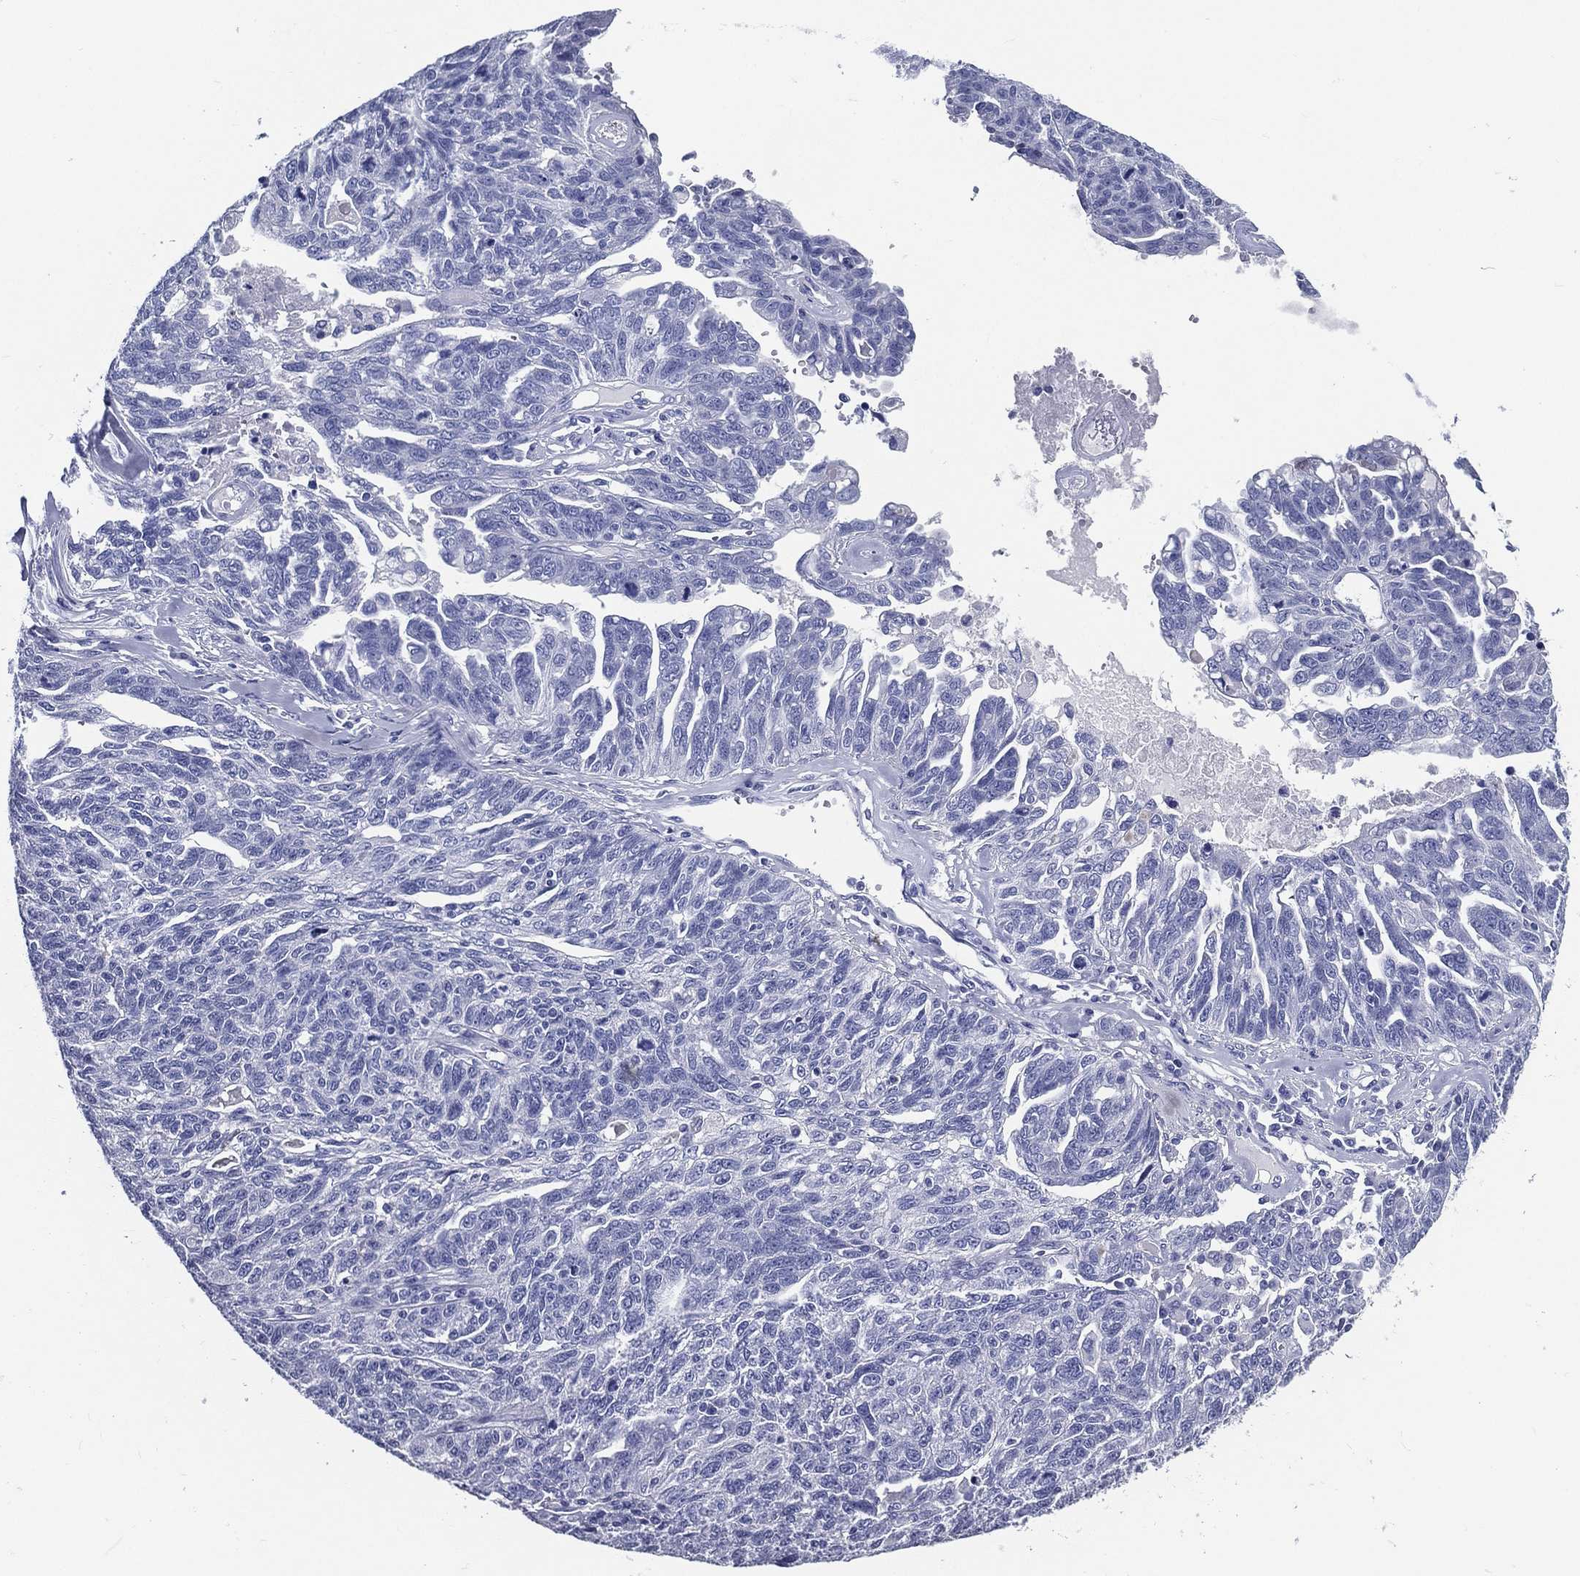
{"staining": {"intensity": "negative", "quantity": "none", "location": "none"}, "tissue": "ovarian cancer", "cell_type": "Tumor cells", "image_type": "cancer", "snomed": [{"axis": "morphology", "description": "Cystadenocarcinoma, serous, NOS"}, {"axis": "topography", "description": "Ovary"}], "caption": "Immunohistochemical staining of ovarian cancer (serous cystadenocarcinoma) reveals no significant staining in tumor cells.", "gene": "ACE2", "patient": {"sex": "female", "age": 71}}